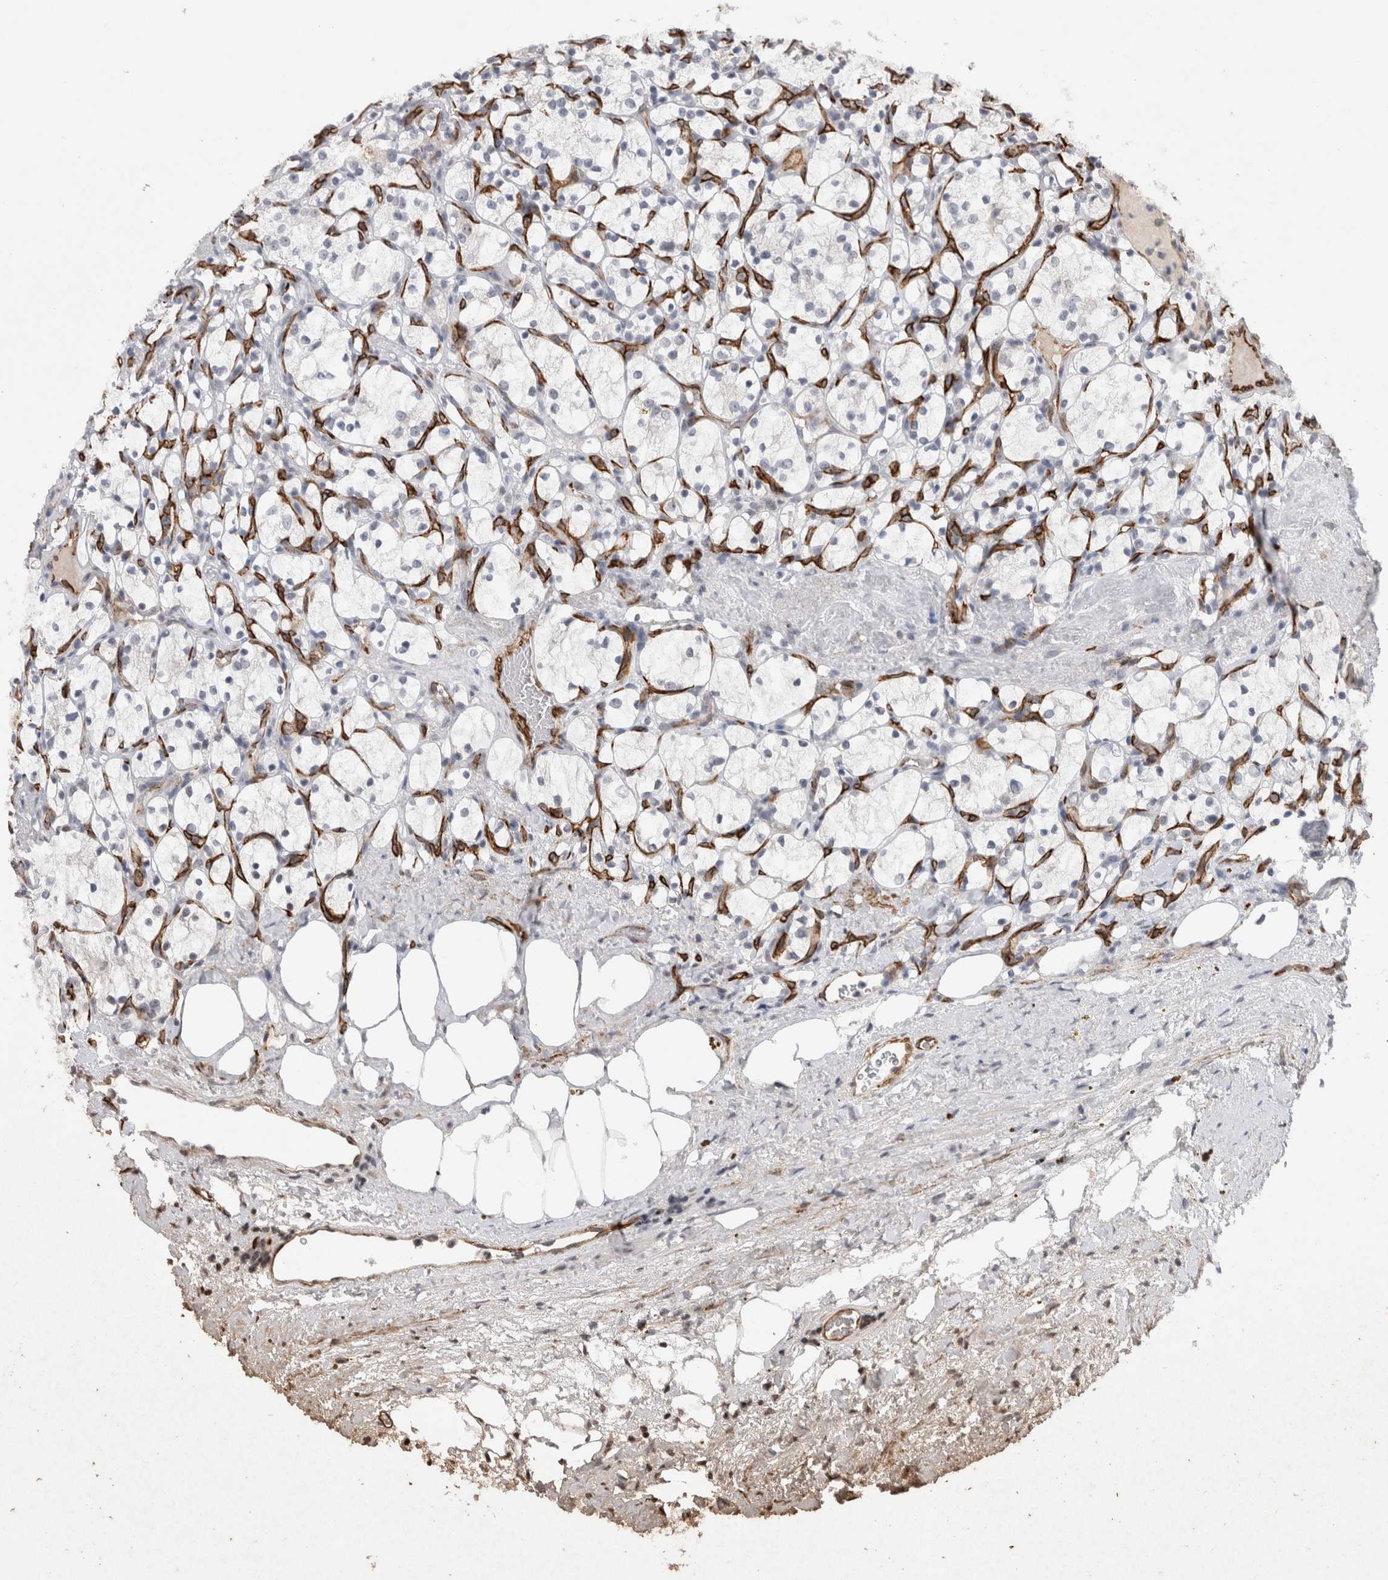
{"staining": {"intensity": "negative", "quantity": "none", "location": "none"}, "tissue": "renal cancer", "cell_type": "Tumor cells", "image_type": "cancer", "snomed": [{"axis": "morphology", "description": "Adenocarcinoma, NOS"}, {"axis": "topography", "description": "Kidney"}], "caption": "This is an immunohistochemistry histopathology image of renal cancer. There is no staining in tumor cells.", "gene": "CDH13", "patient": {"sex": "female", "age": 69}}